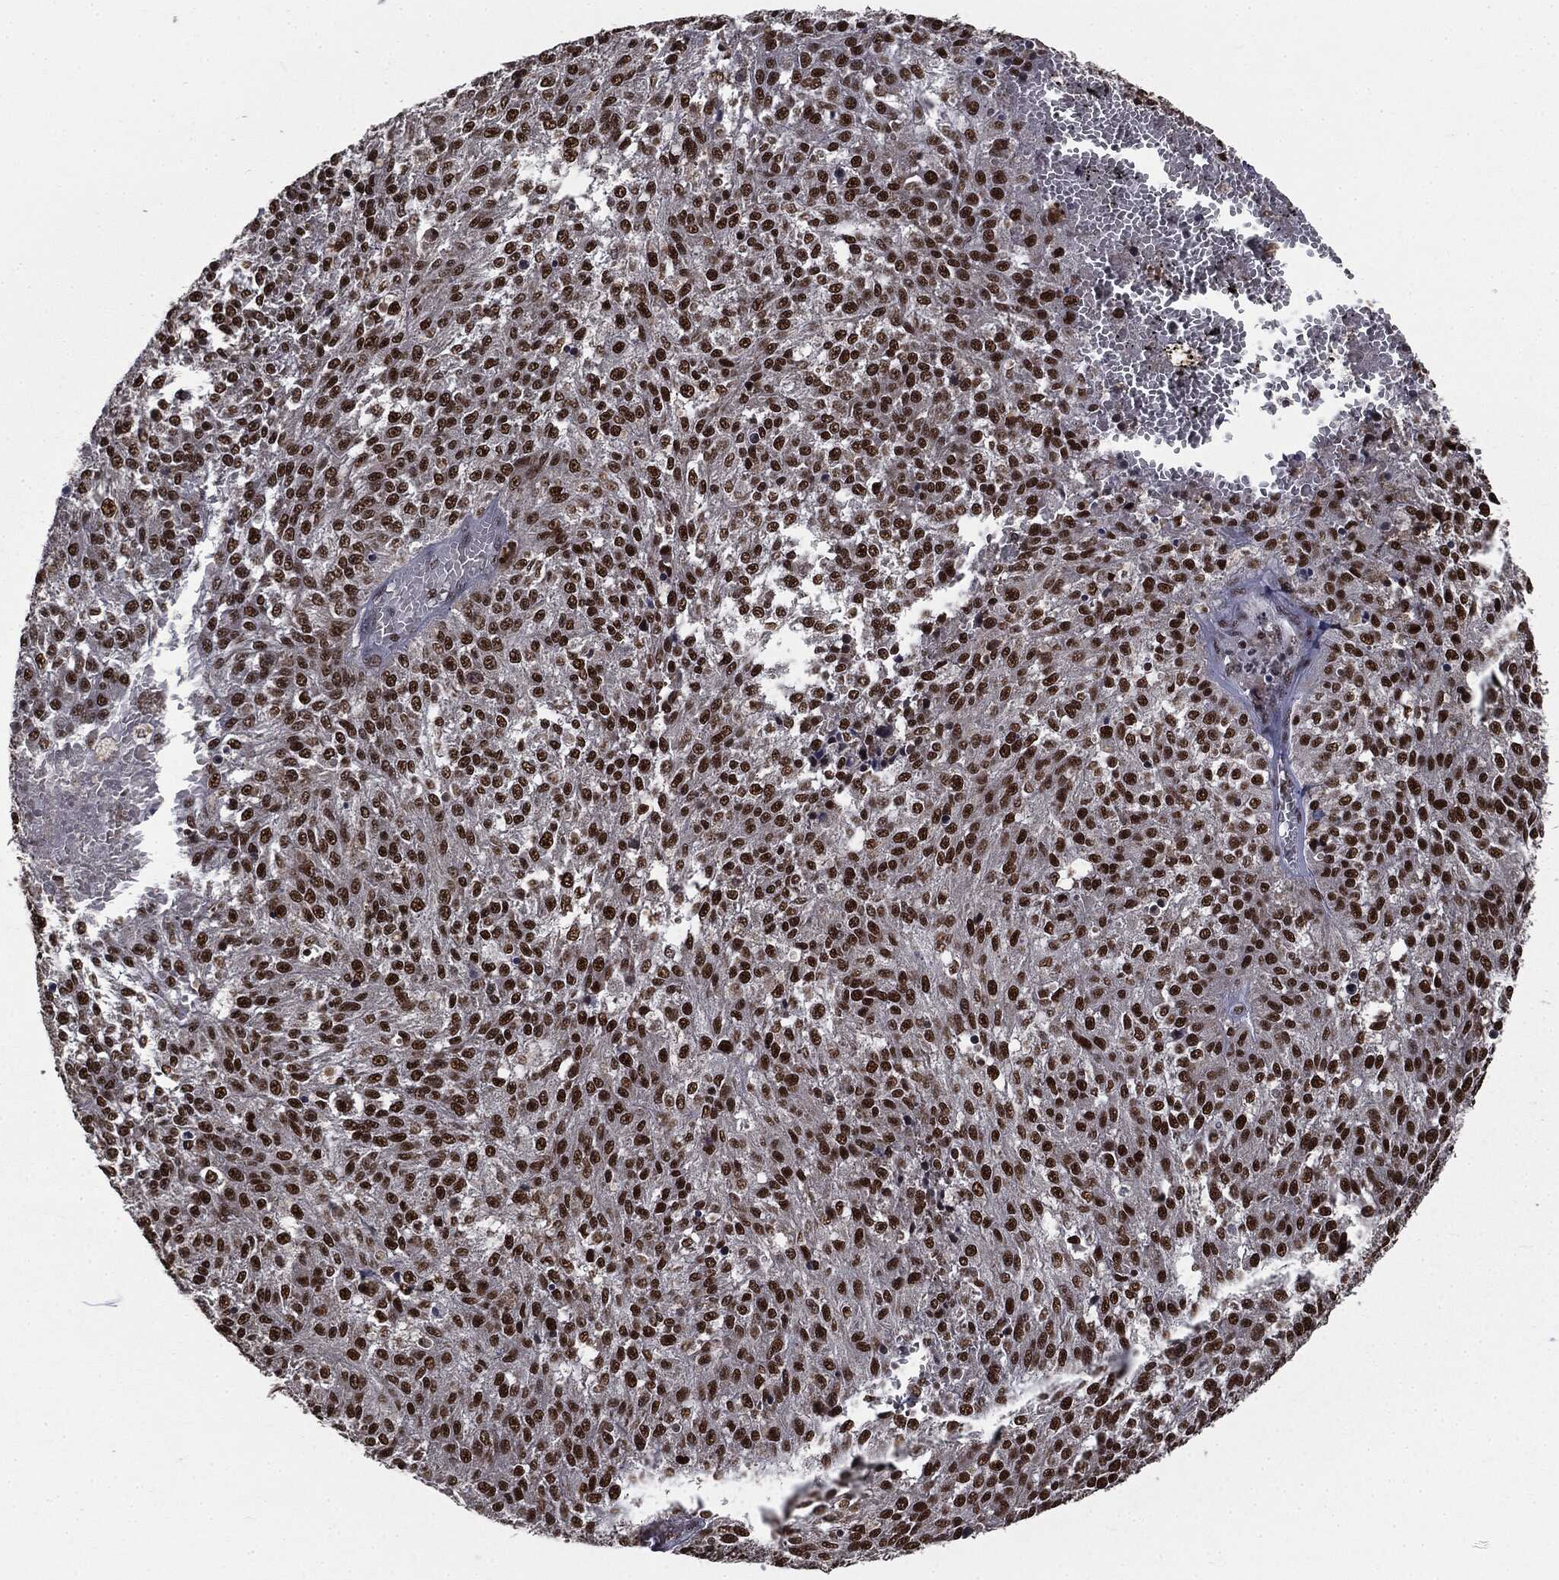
{"staining": {"intensity": "strong", "quantity": ">75%", "location": "nuclear"}, "tissue": "melanoma", "cell_type": "Tumor cells", "image_type": "cancer", "snomed": [{"axis": "morphology", "description": "Malignant melanoma, Metastatic site"}, {"axis": "topography", "description": "Lymph node"}], "caption": "Strong nuclear staining is present in approximately >75% of tumor cells in malignant melanoma (metastatic site).", "gene": "DPH2", "patient": {"sex": "female", "age": 64}}